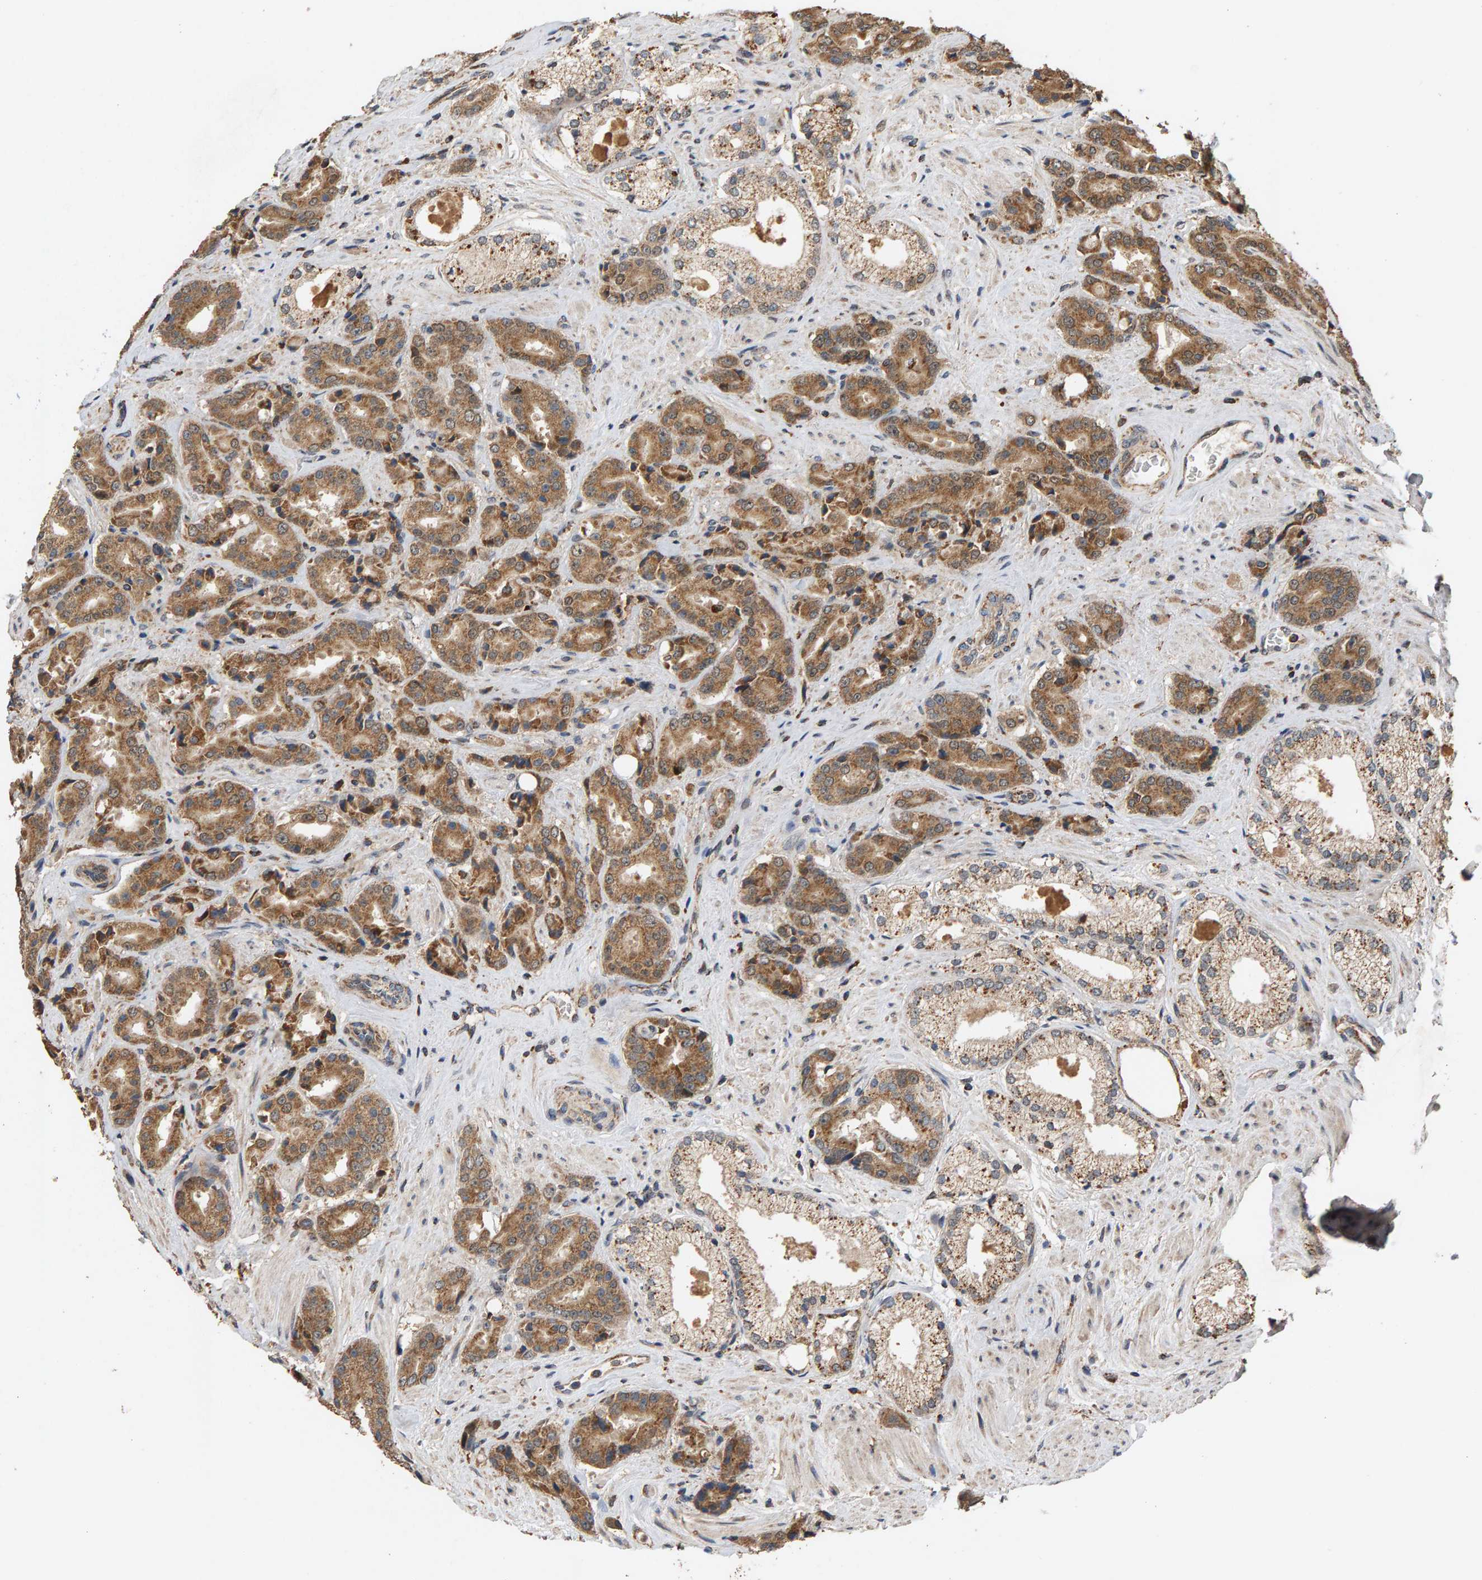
{"staining": {"intensity": "moderate", "quantity": ">75%", "location": "cytoplasmic/membranous"}, "tissue": "prostate cancer", "cell_type": "Tumor cells", "image_type": "cancer", "snomed": [{"axis": "morphology", "description": "Adenocarcinoma, High grade"}, {"axis": "topography", "description": "Prostate"}], "caption": "Tumor cells demonstrate medium levels of moderate cytoplasmic/membranous staining in about >75% of cells in prostate cancer (adenocarcinoma (high-grade)). (IHC, brightfield microscopy, high magnification).", "gene": "GSTK1", "patient": {"sex": "male", "age": 71}}